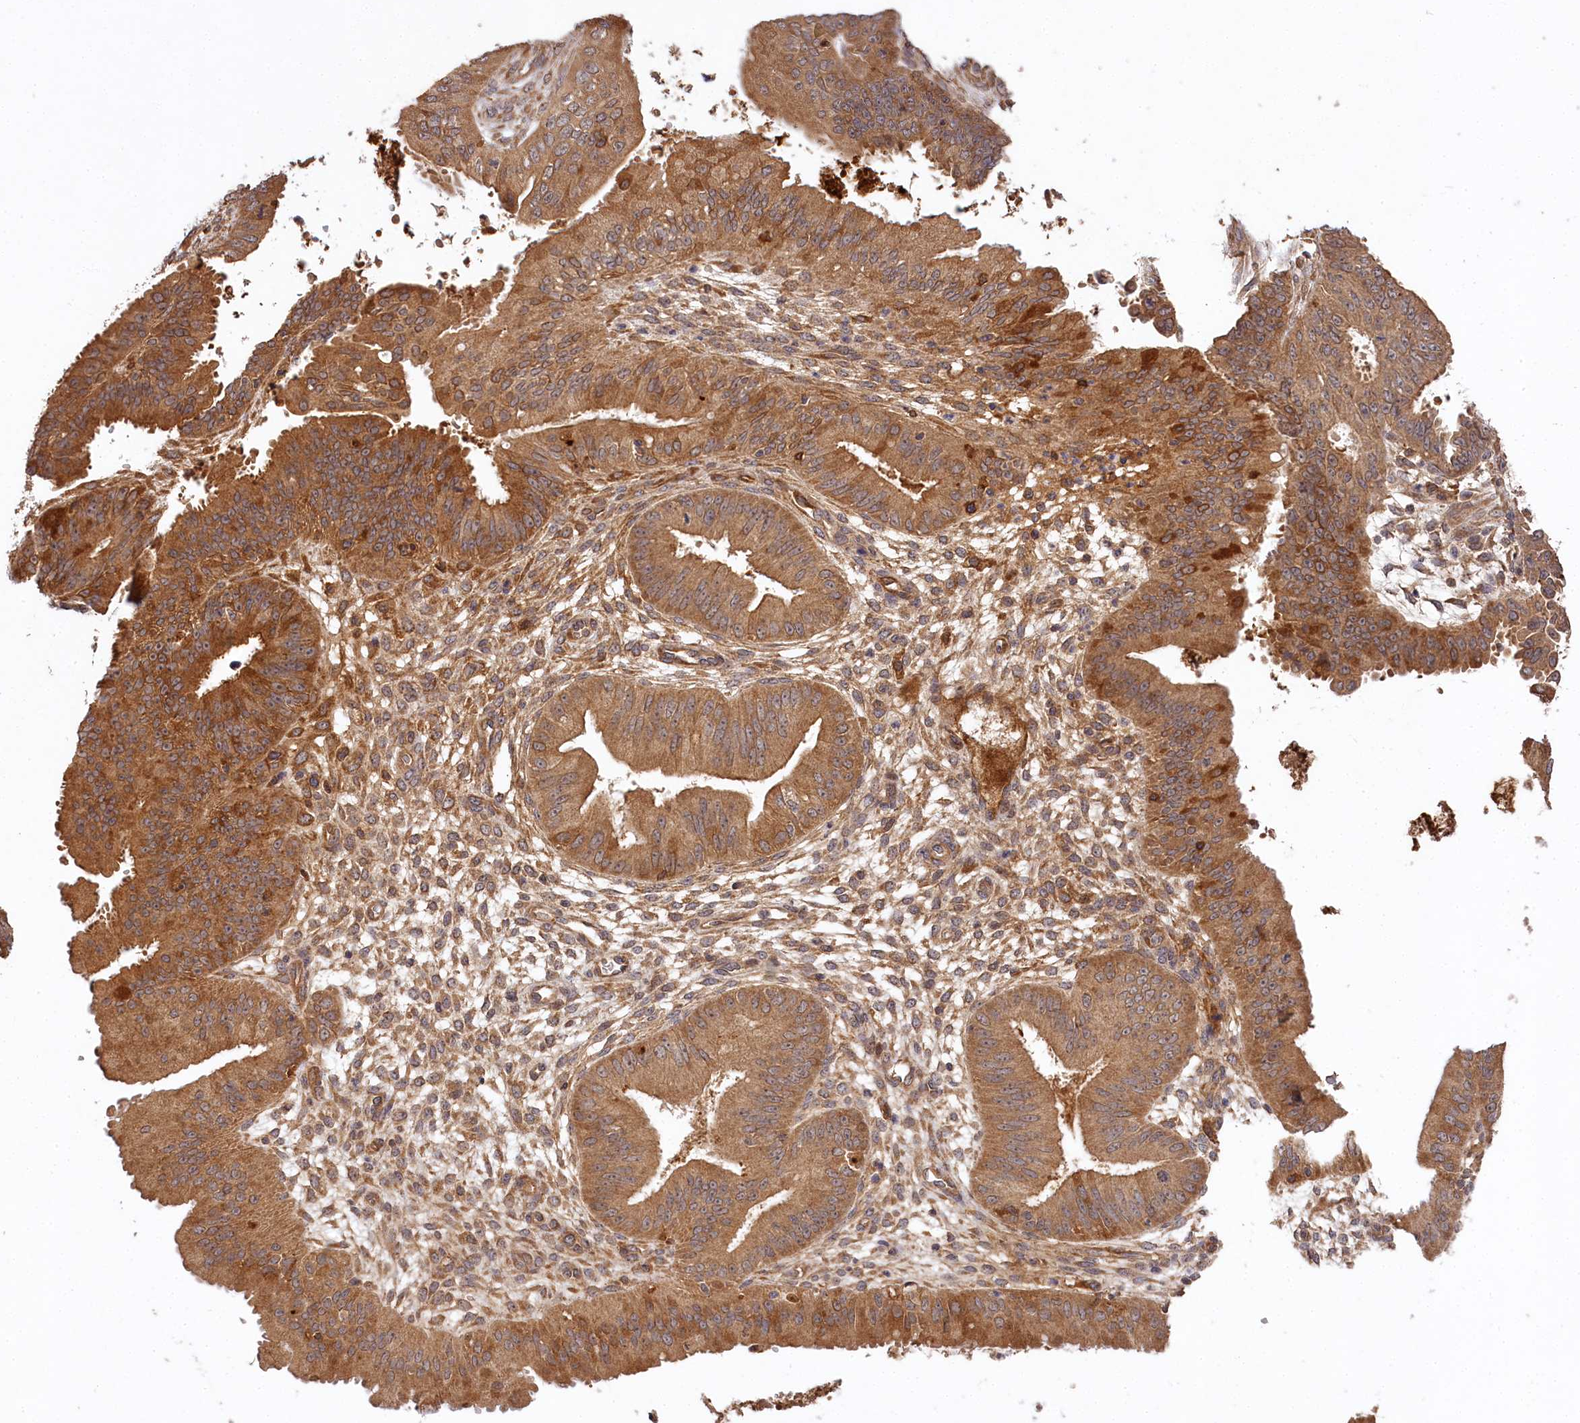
{"staining": {"intensity": "moderate", "quantity": ">75%", "location": "cytoplasmic/membranous"}, "tissue": "ovarian cancer", "cell_type": "Tumor cells", "image_type": "cancer", "snomed": [{"axis": "morphology", "description": "Carcinoma, endometroid"}, {"axis": "topography", "description": "Appendix"}, {"axis": "topography", "description": "Ovary"}], "caption": "This image demonstrates IHC staining of endometroid carcinoma (ovarian), with medium moderate cytoplasmic/membranous positivity in approximately >75% of tumor cells.", "gene": "MCF2L2", "patient": {"sex": "female", "age": 42}}